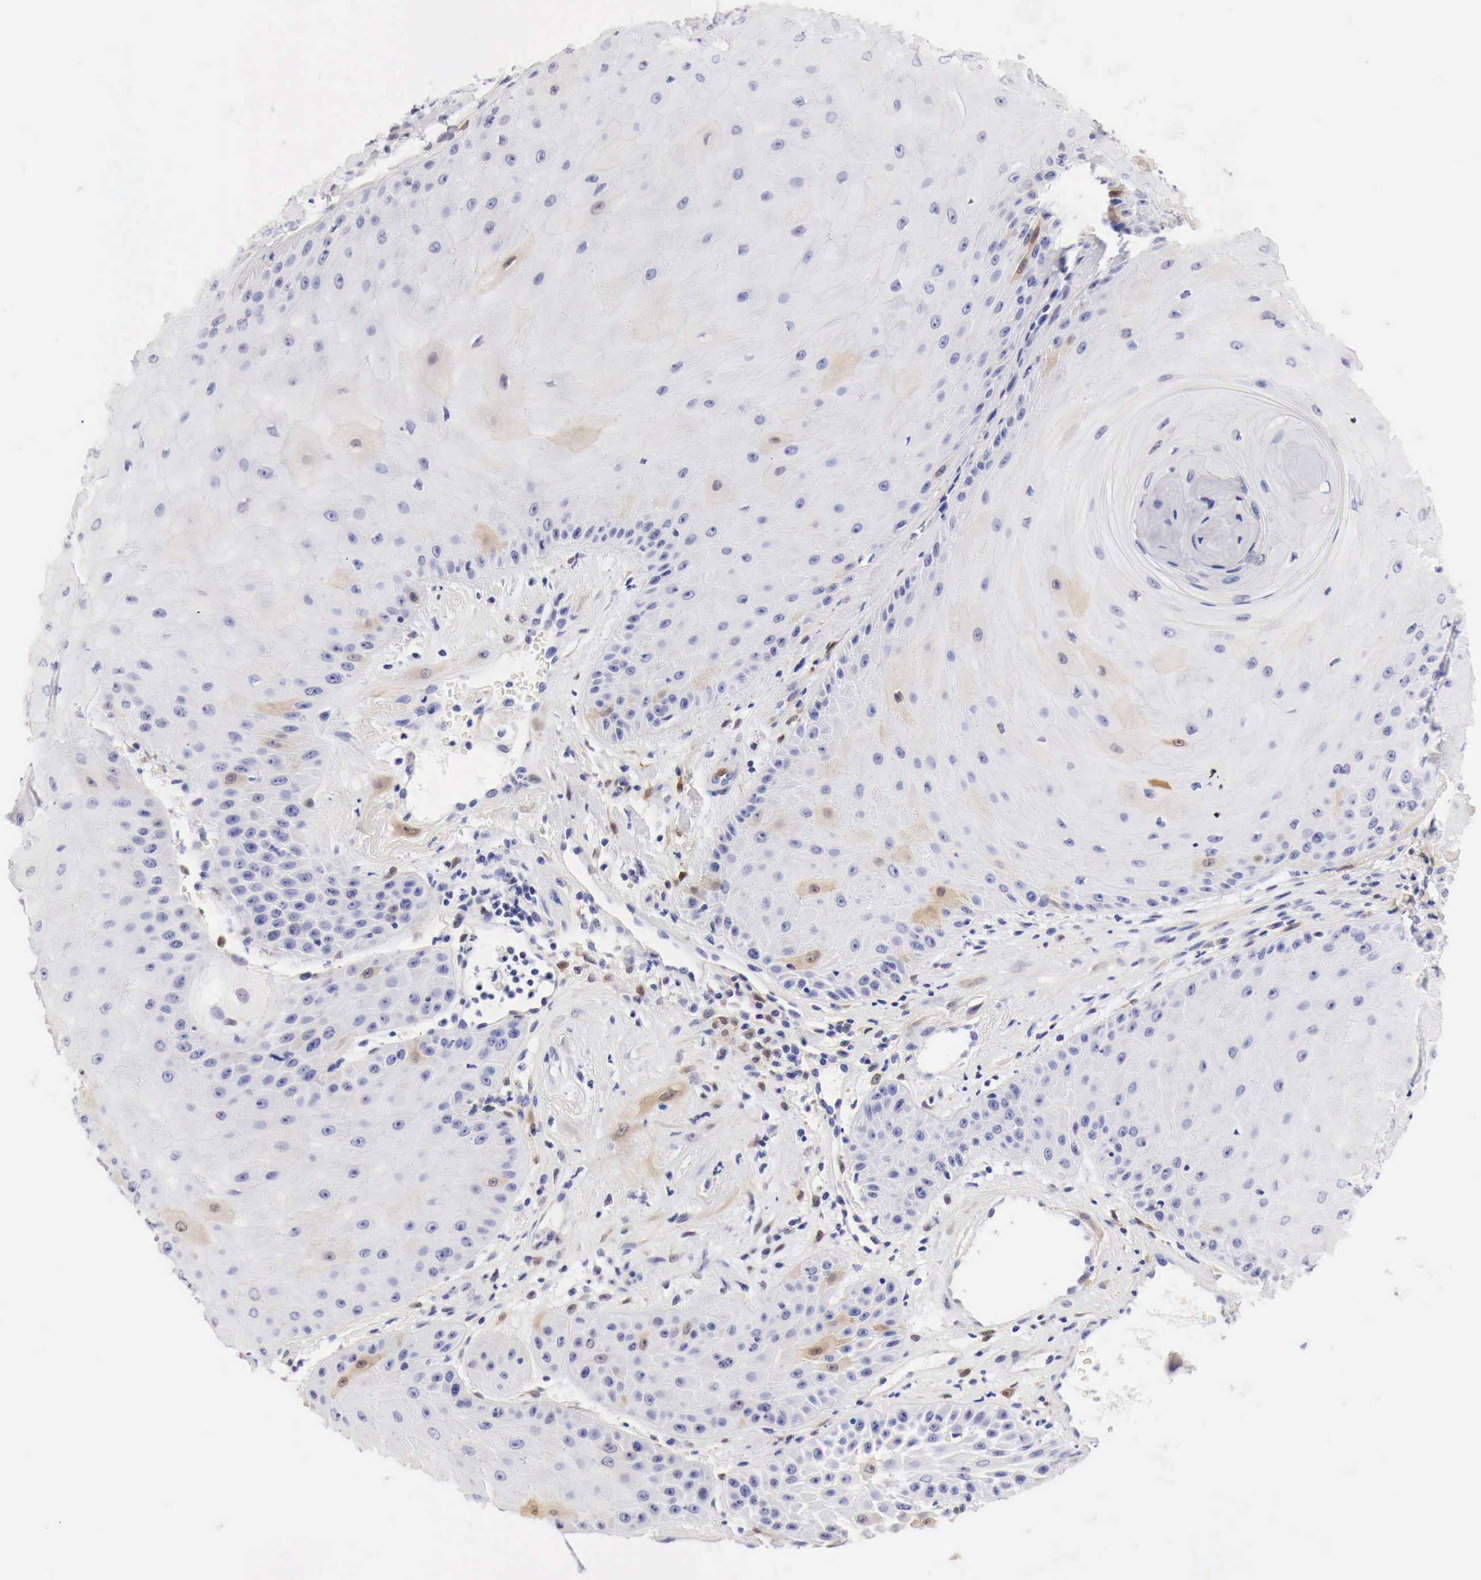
{"staining": {"intensity": "weak", "quantity": "<25%", "location": "cytoplasmic/membranous"}, "tissue": "skin cancer", "cell_type": "Tumor cells", "image_type": "cancer", "snomed": [{"axis": "morphology", "description": "Squamous cell carcinoma, NOS"}, {"axis": "topography", "description": "Skin"}], "caption": "The histopathology image displays no significant positivity in tumor cells of squamous cell carcinoma (skin).", "gene": "CDKN2A", "patient": {"sex": "male", "age": 57}}